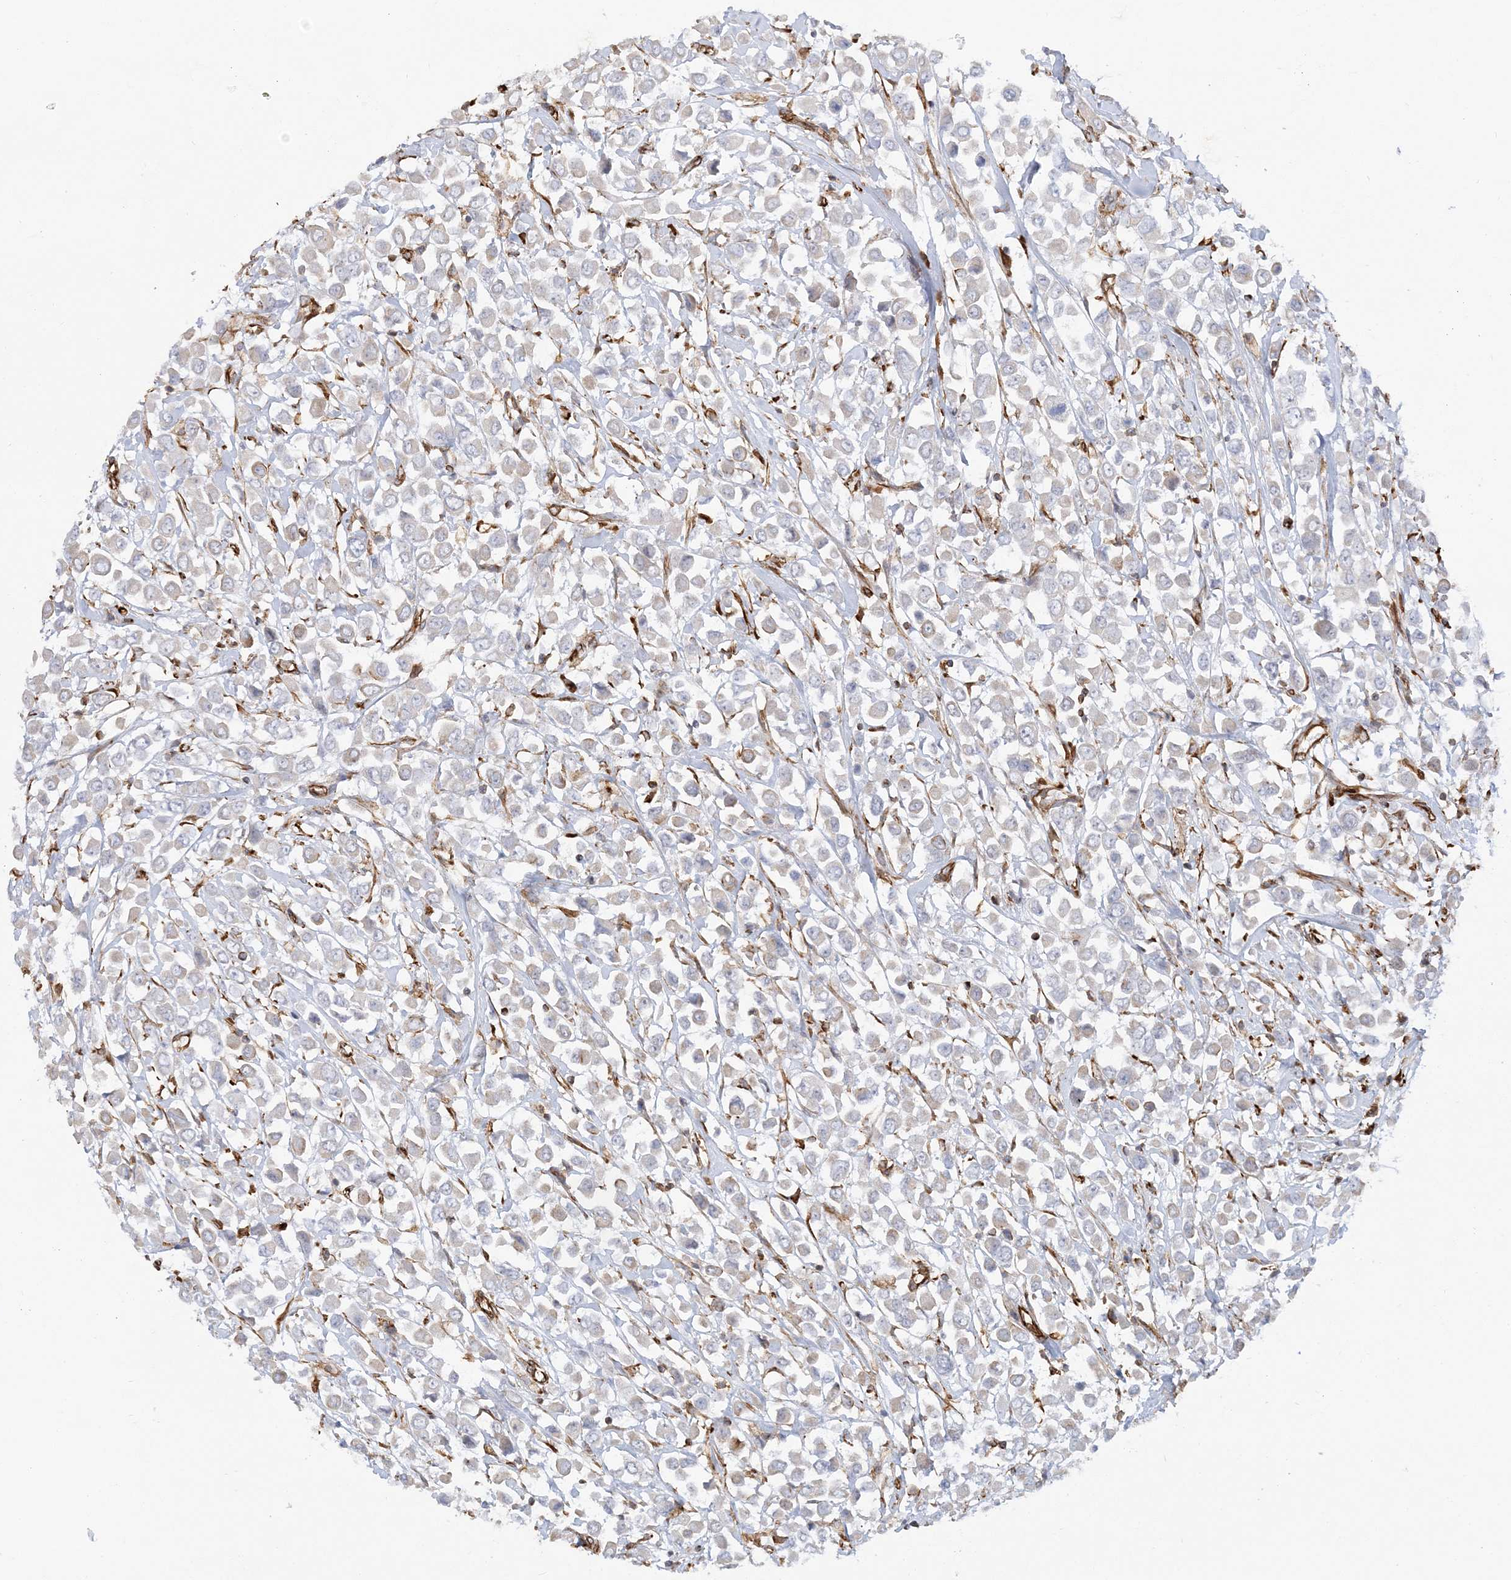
{"staining": {"intensity": "negative", "quantity": "none", "location": "none"}, "tissue": "breast cancer", "cell_type": "Tumor cells", "image_type": "cancer", "snomed": [{"axis": "morphology", "description": "Duct carcinoma"}, {"axis": "topography", "description": "Breast"}], "caption": "Immunohistochemistry histopathology image of neoplastic tissue: human breast cancer (infiltrating ductal carcinoma) stained with DAB (3,3'-diaminobenzidine) shows no significant protein staining in tumor cells. The staining is performed using DAB brown chromogen with nuclei counter-stained in using hematoxylin.", "gene": "SCLT1", "patient": {"sex": "female", "age": 61}}